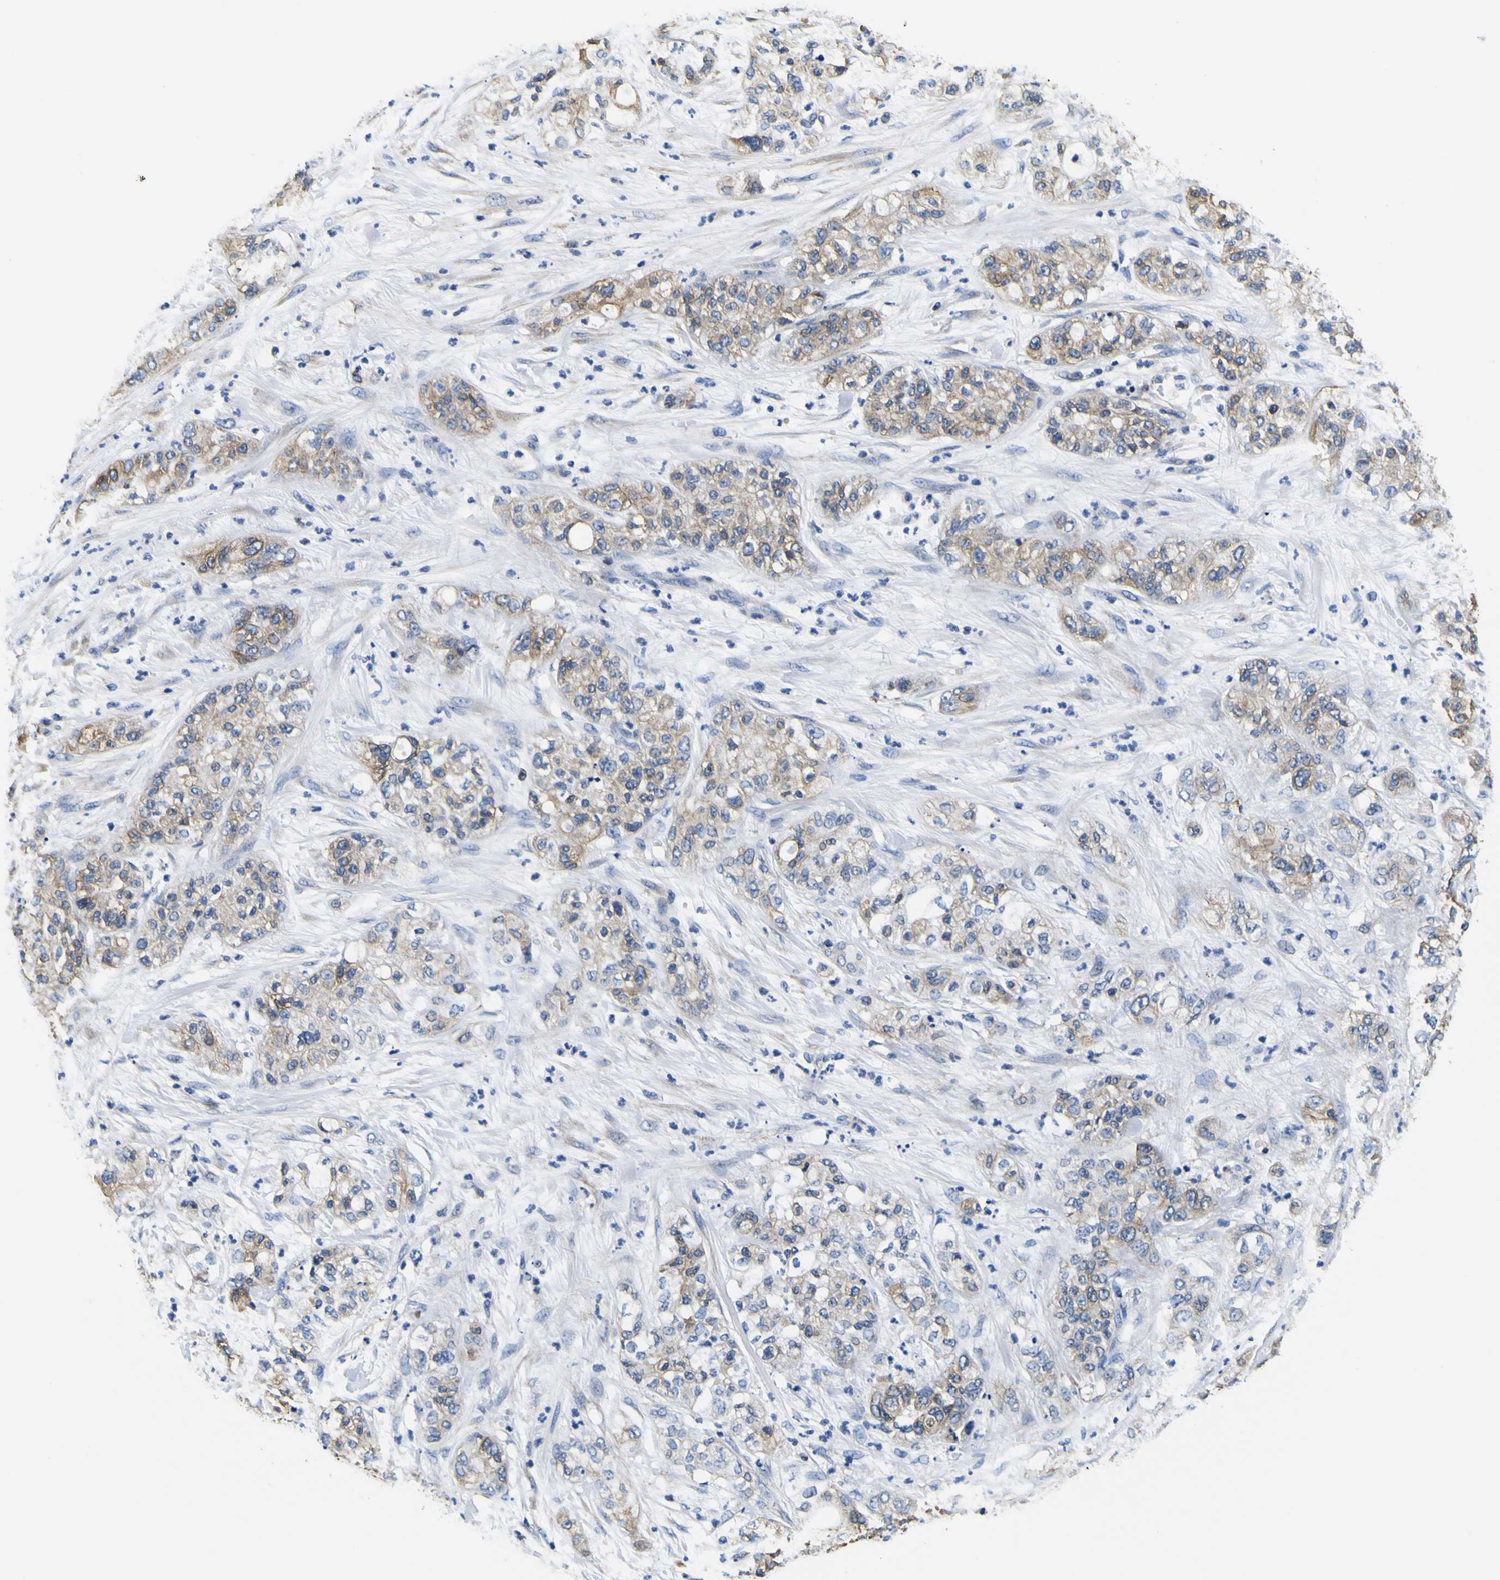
{"staining": {"intensity": "moderate", "quantity": ">75%", "location": "cytoplasmic/membranous"}, "tissue": "pancreatic cancer", "cell_type": "Tumor cells", "image_type": "cancer", "snomed": [{"axis": "morphology", "description": "Adenocarcinoma, NOS"}, {"axis": "topography", "description": "Pancreas"}], "caption": "Immunohistochemical staining of human pancreatic adenocarcinoma demonstrates medium levels of moderate cytoplasmic/membranous staining in approximately >75% of tumor cells. The staining was performed using DAB to visualize the protein expression in brown, while the nuclei were stained in blue with hematoxylin (Magnification: 20x).", "gene": "TUBA1B", "patient": {"sex": "female", "age": 78}}